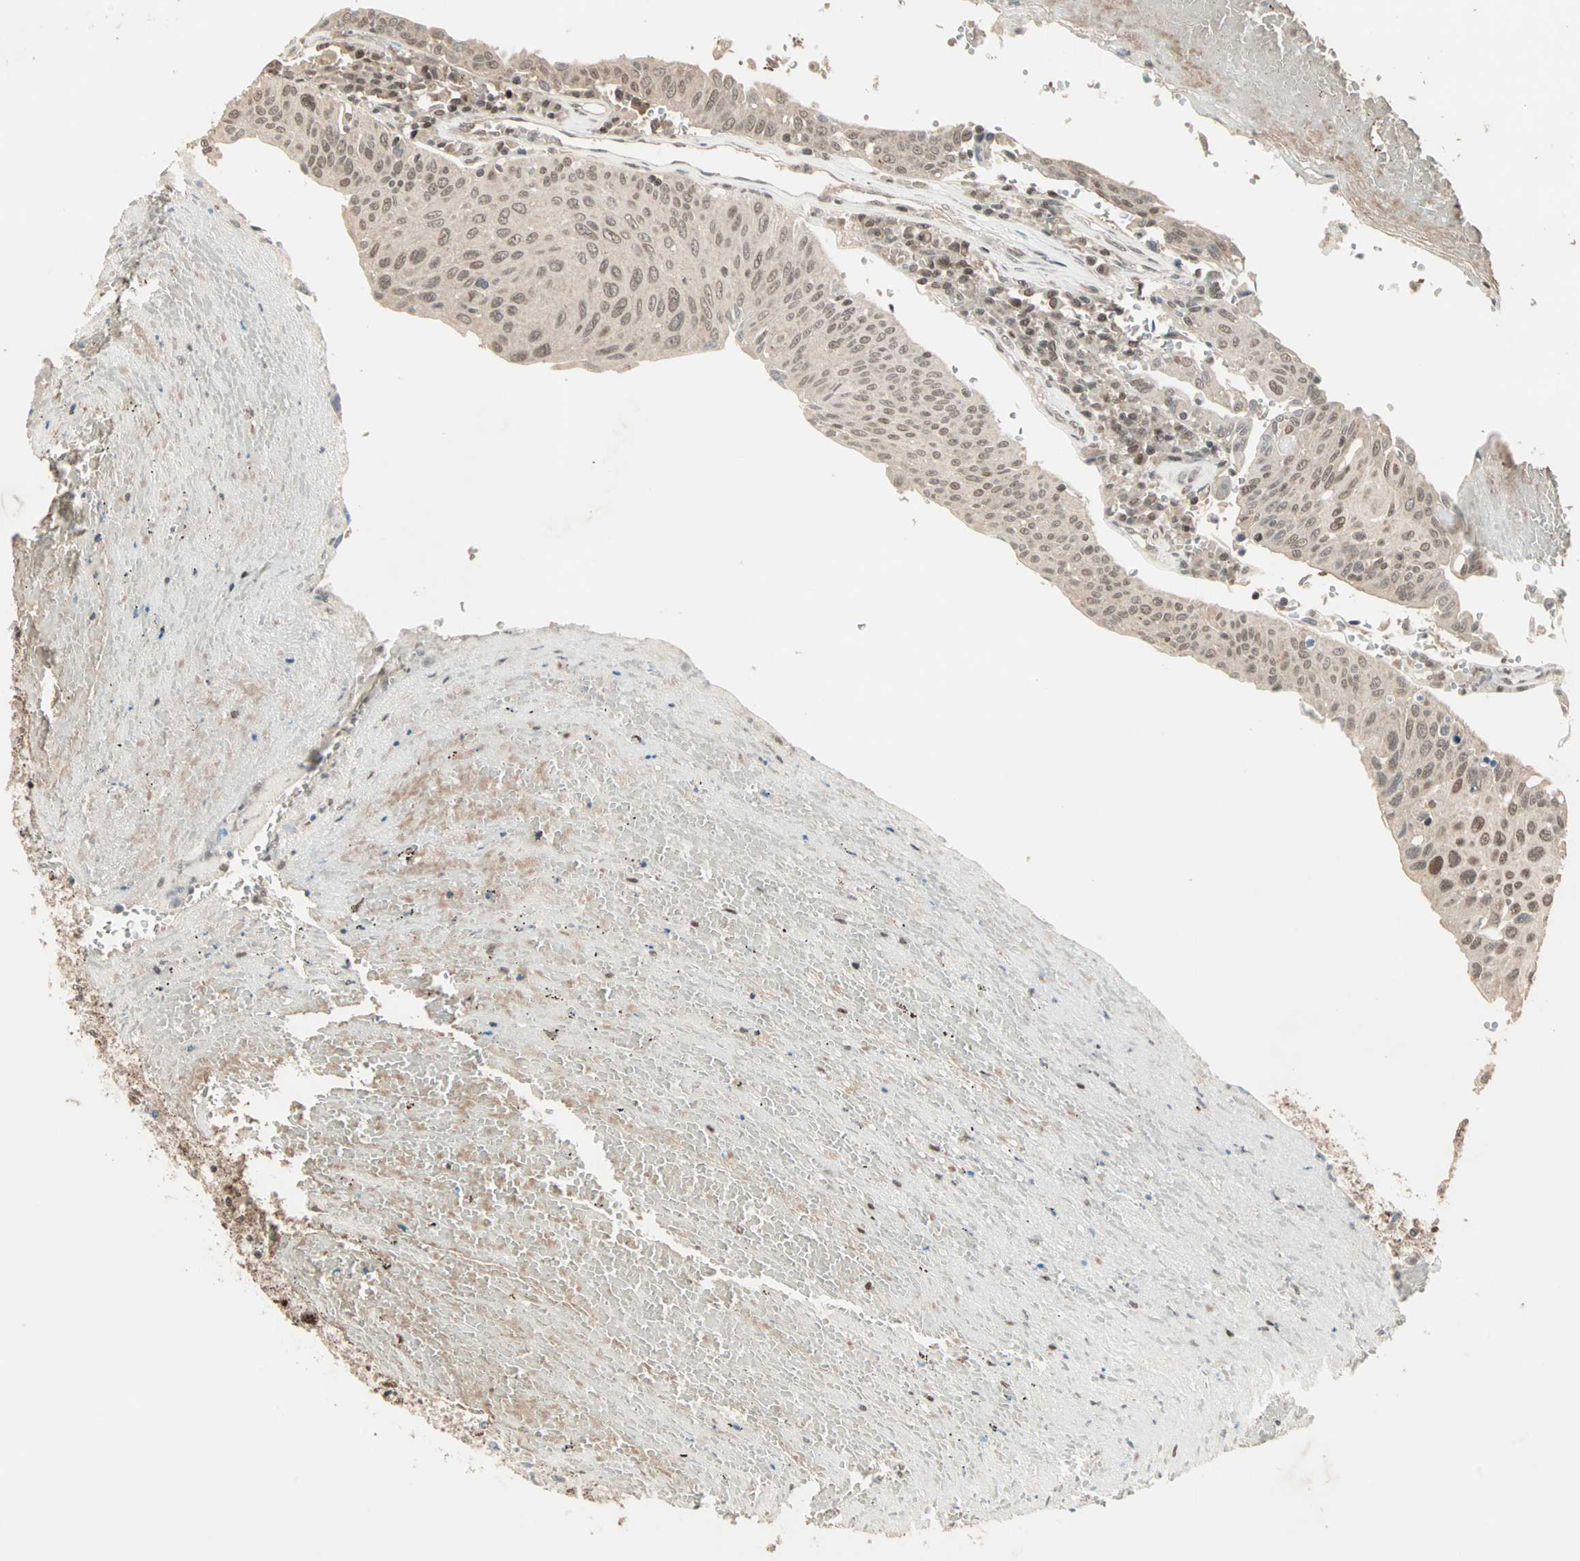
{"staining": {"intensity": "moderate", "quantity": ">75%", "location": "nuclear"}, "tissue": "urothelial cancer", "cell_type": "Tumor cells", "image_type": "cancer", "snomed": [{"axis": "morphology", "description": "Urothelial carcinoma, High grade"}, {"axis": "topography", "description": "Urinary bladder"}], "caption": "Protein expression analysis of urothelial cancer reveals moderate nuclear staining in about >75% of tumor cells.", "gene": "MDC1", "patient": {"sex": "male", "age": 66}}